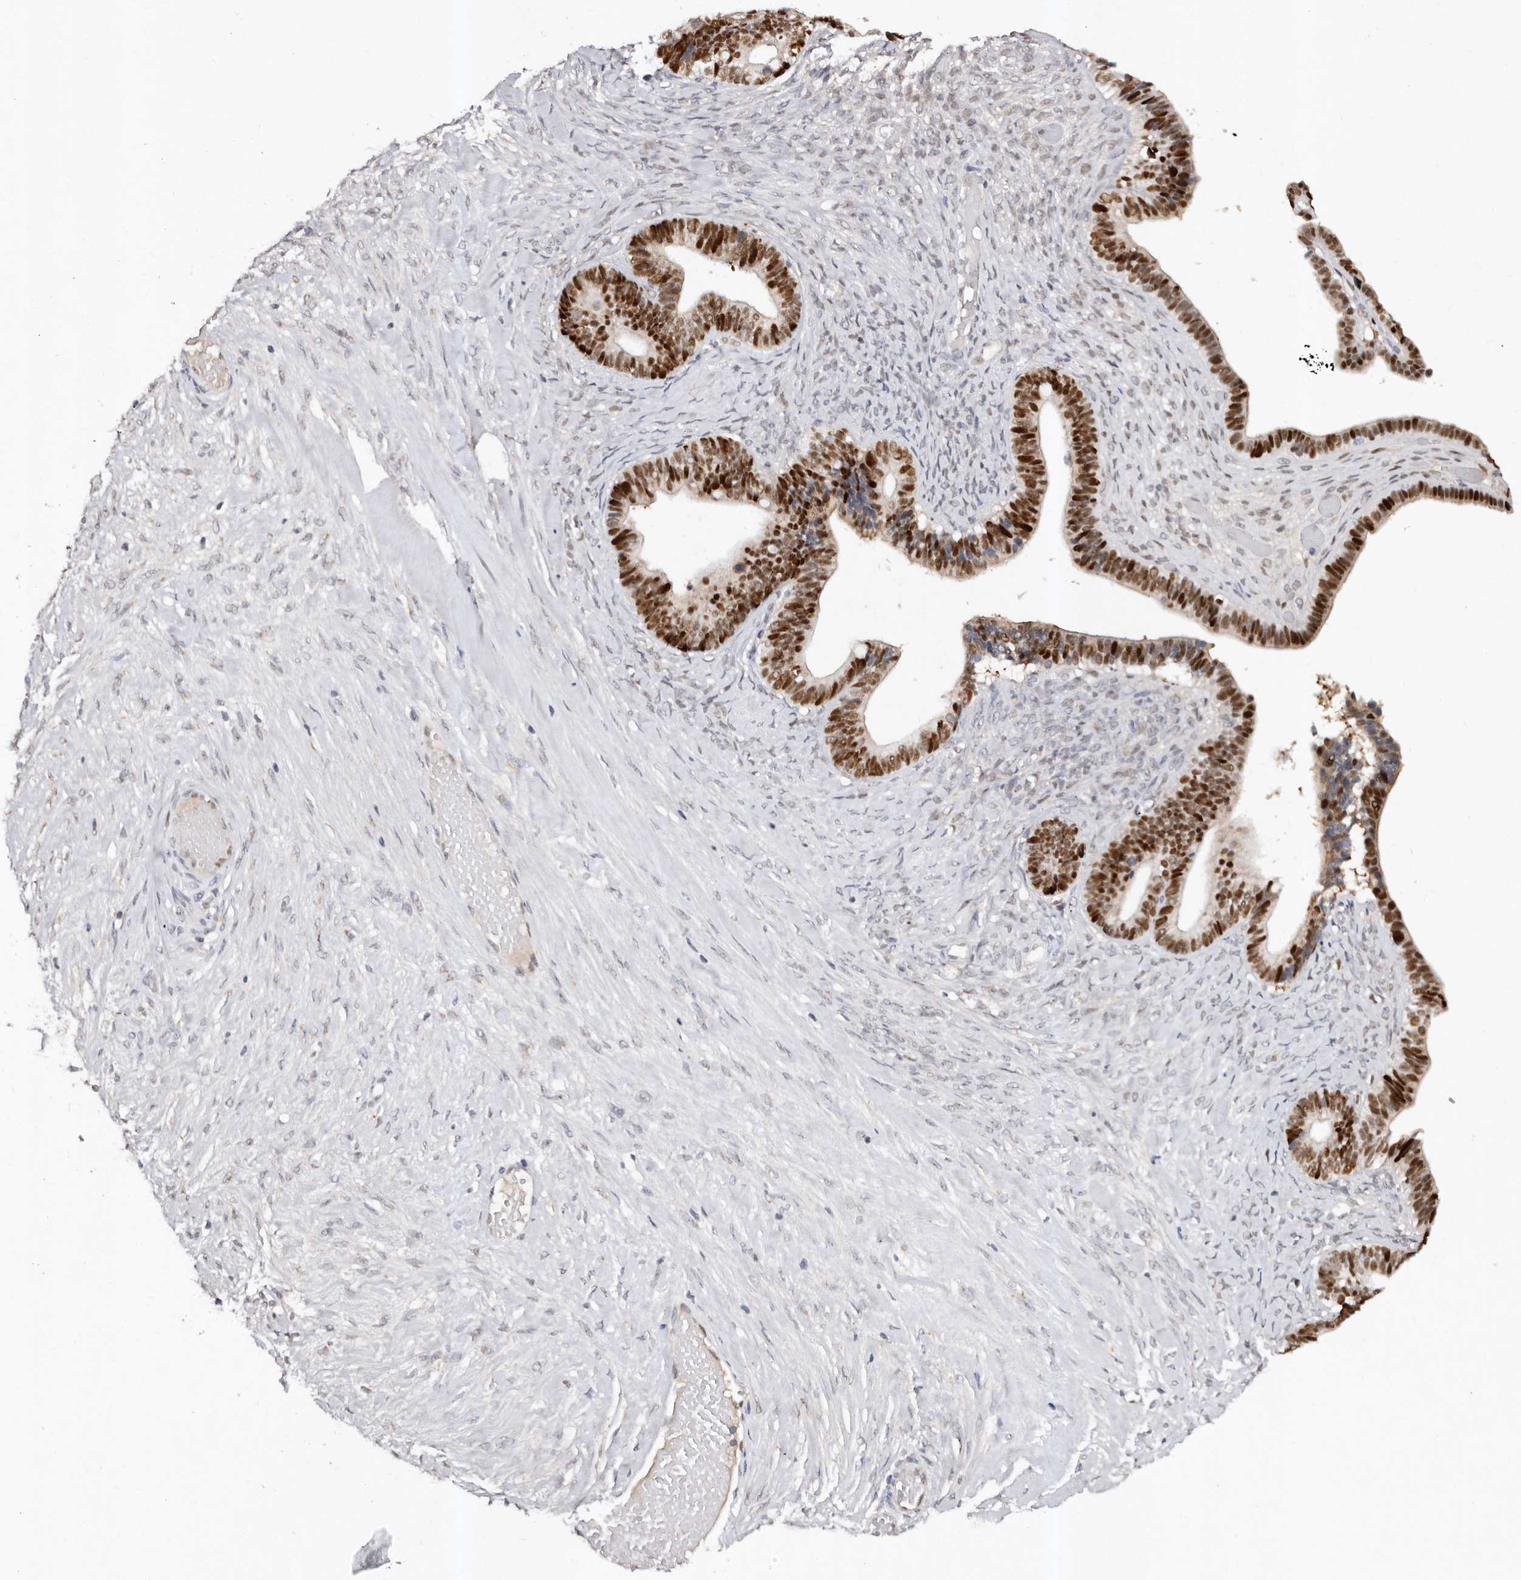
{"staining": {"intensity": "strong", "quantity": ">75%", "location": "nuclear"}, "tissue": "ovarian cancer", "cell_type": "Tumor cells", "image_type": "cancer", "snomed": [{"axis": "morphology", "description": "Cystadenocarcinoma, serous, NOS"}, {"axis": "topography", "description": "Ovary"}], "caption": "Ovarian cancer tissue exhibits strong nuclear staining in about >75% of tumor cells, visualized by immunohistochemistry.", "gene": "KLF7", "patient": {"sex": "female", "age": 56}}